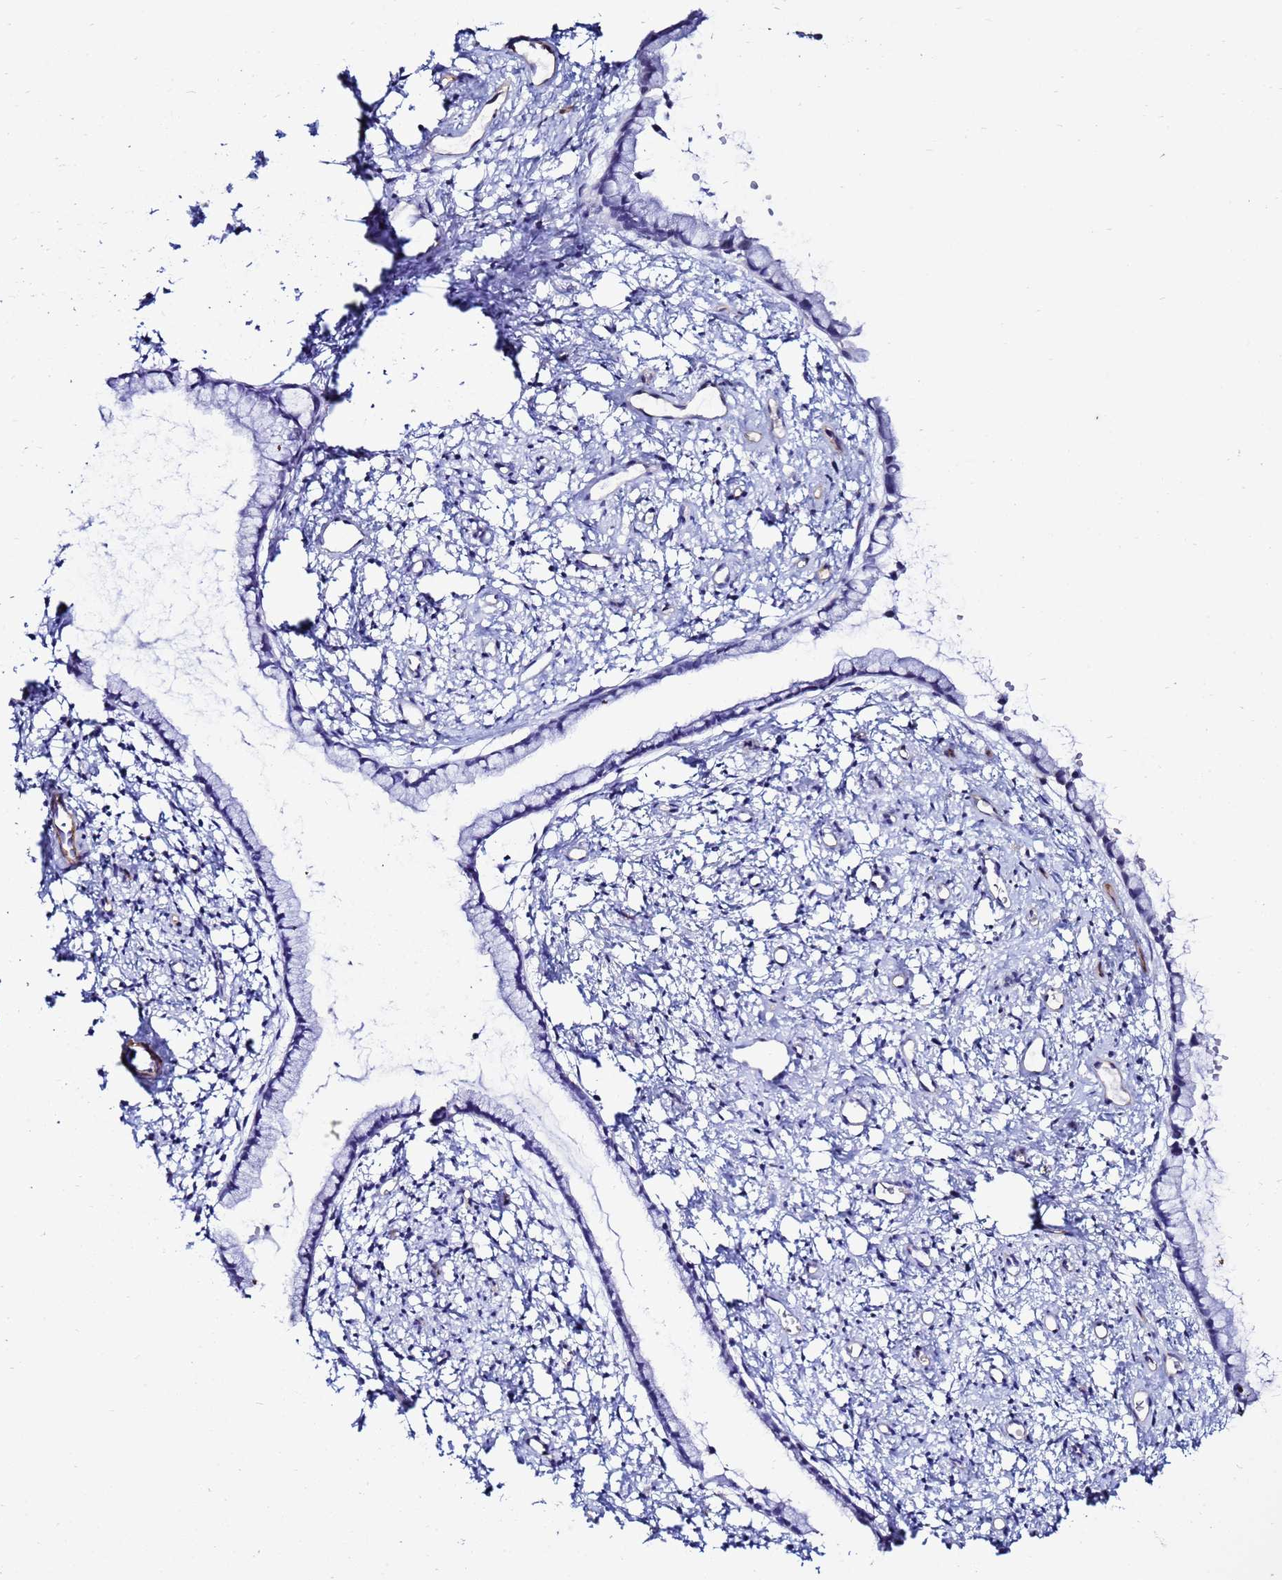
{"staining": {"intensity": "negative", "quantity": "none", "location": "none"}, "tissue": "cervix", "cell_type": "Glandular cells", "image_type": "normal", "snomed": [{"axis": "morphology", "description": "Normal tissue, NOS"}, {"axis": "topography", "description": "Cervix"}], "caption": "Immunohistochemistry (IHC) micrograph of benign cervix: cervix stained with DAB shows no significant protein positivity in glandular cells.", "gene": "DEFB104A", "patient": {"sex": "female", "age": 57}}